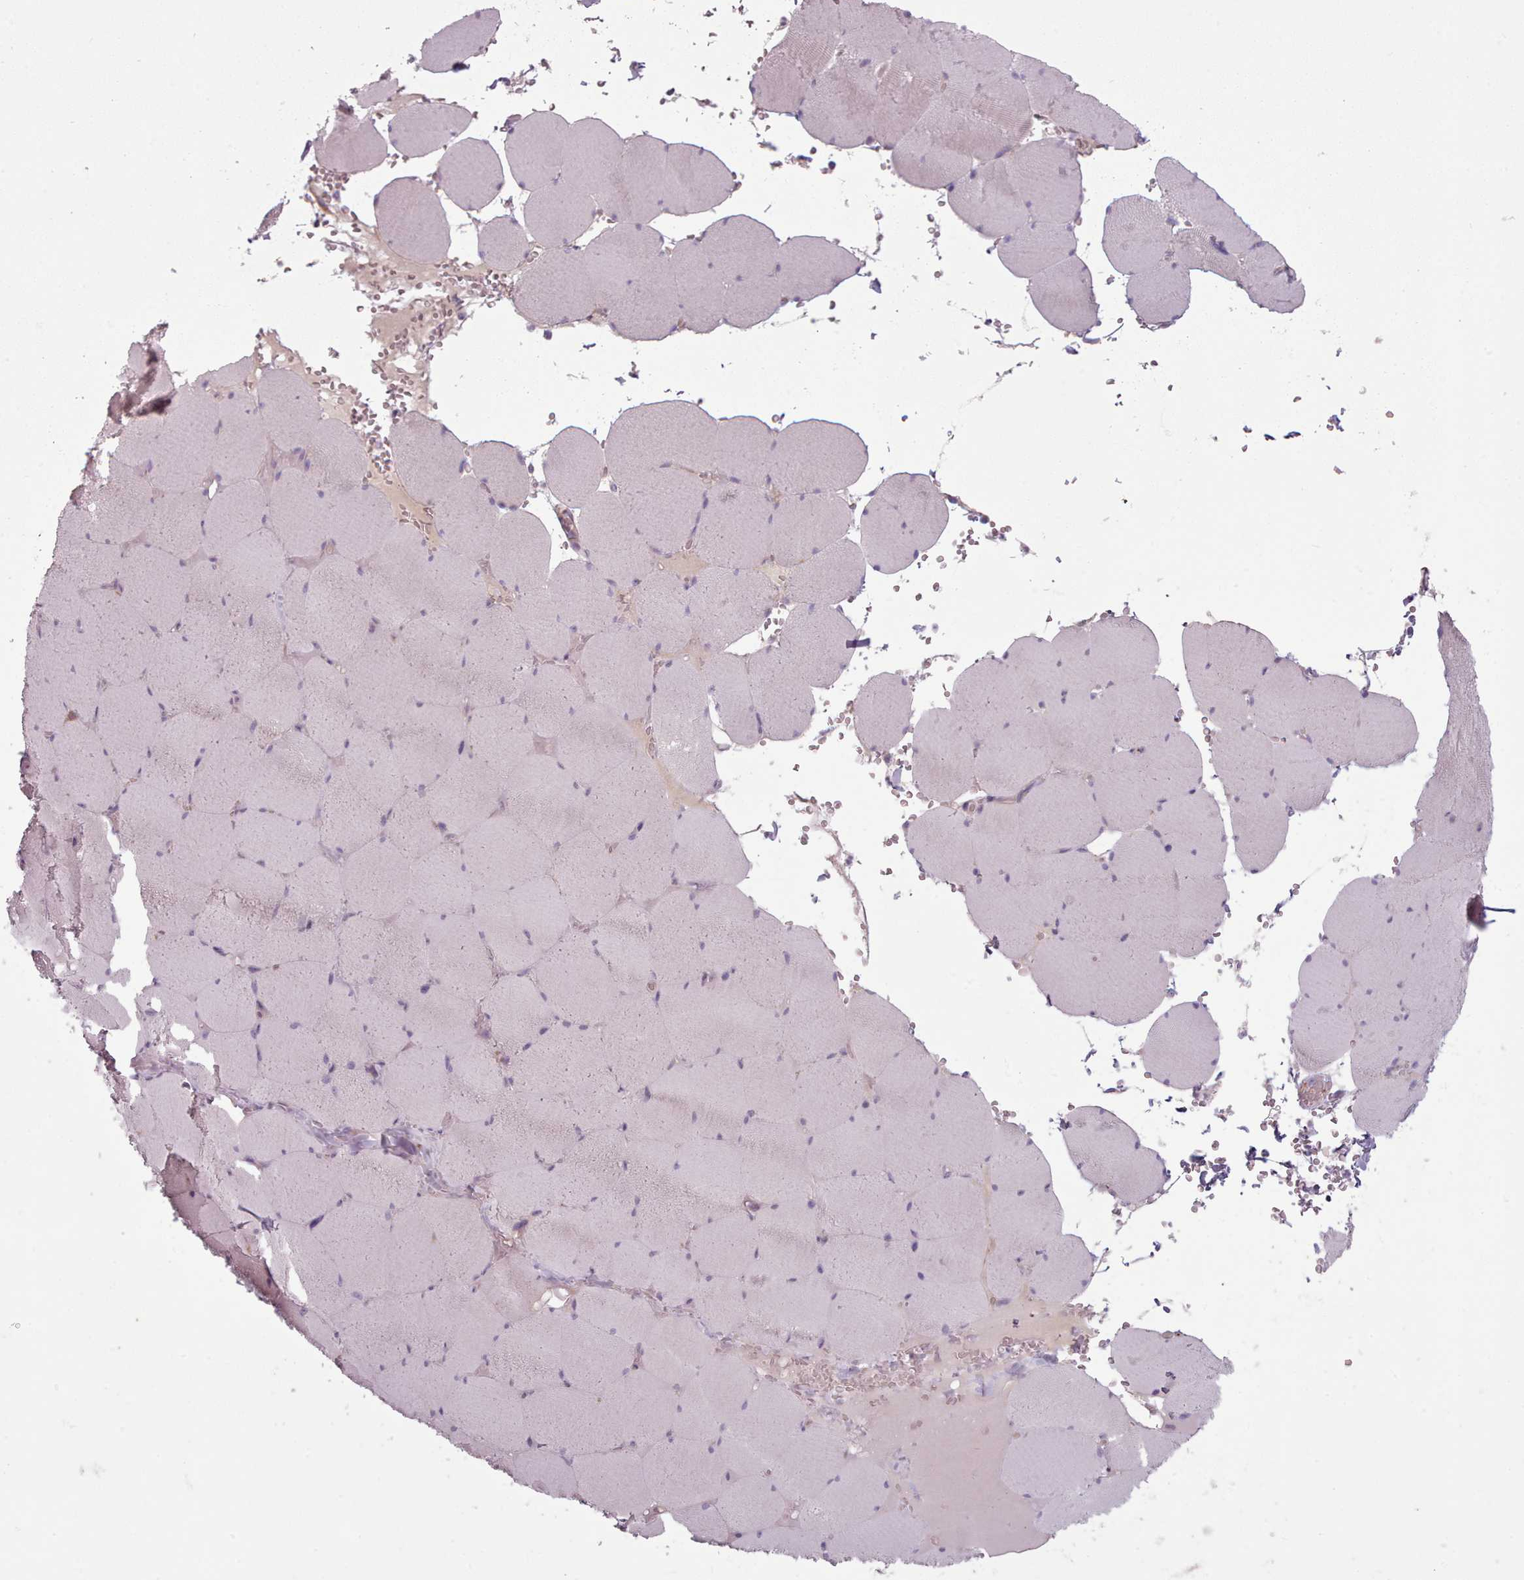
{"staining": {"intensity": "weak", "quantity": "<25%", "location": "cytoplasmic/membranous"}, "tissue": "skeletal muscle", "cell_type": "Myocytes", "image_type": "normal", "snomed": [{"axis": "morphology", "description": "Normal tissue, NOS"}, {"axis": "topography", "description": "Skeletal muscle"}, {"axis": "topography", "description": "Head-Neck"}], "caption": "An image of skeletal muscle stained for a protein reveals no brown staining in myocytes.", "gene": "LAPTM5", "patient": {"sex": "male", "age": 66}}